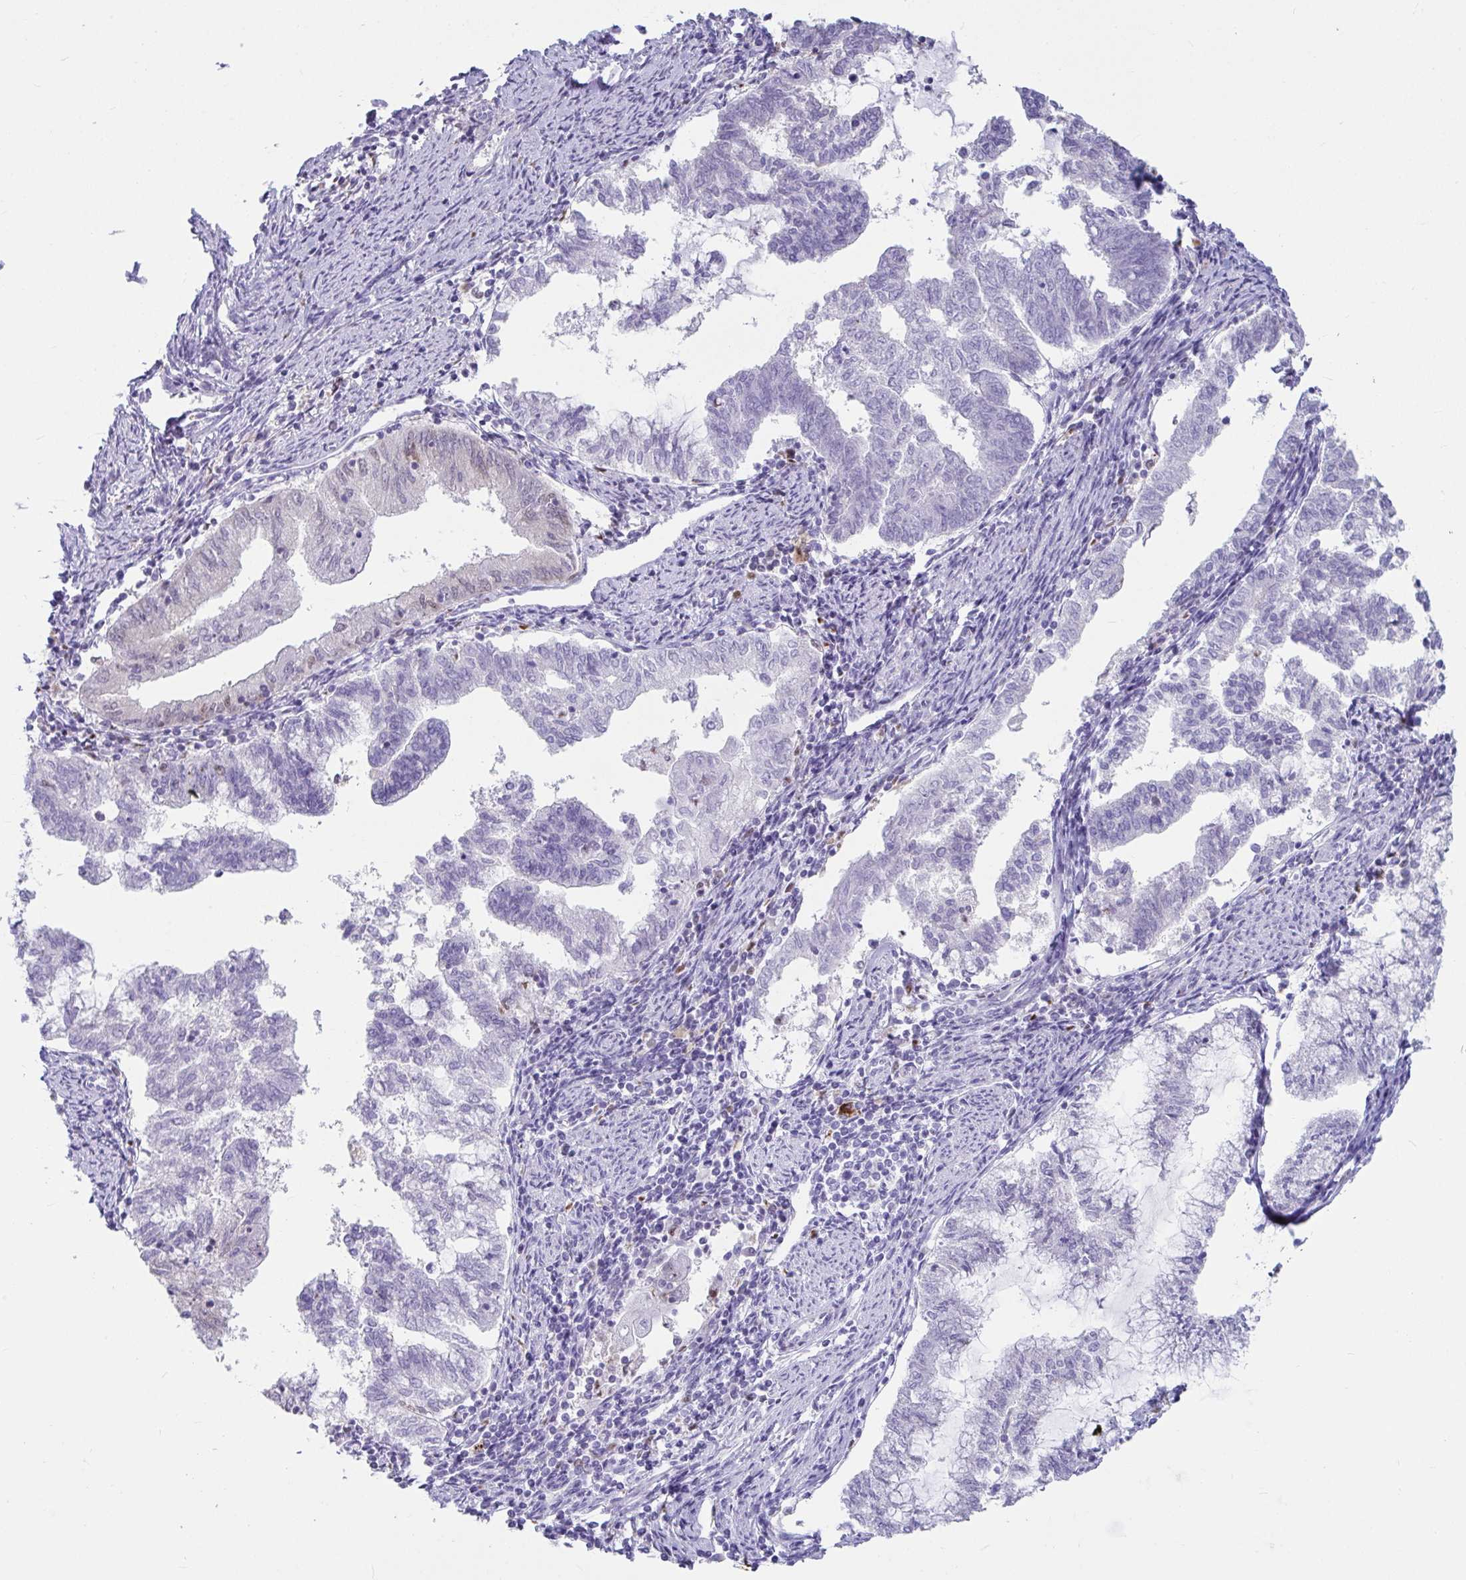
{"staining": {"intensity": "negative", "quantity": "none", "location": "none"}, "tissue": "endometrial cancer", "cell_type": "Tumor cells", "image_type": "cancer", "snomed": [{"axis": "morphology", "description": "Adenocarcinoma, NOS"}, {"axis": "topography", "description": "Endometrium"}], "caption": "High magnification brightfield microscopy of endometrial adenocarcinoma stained with DAB (brown) and counterstained with hematoxylin (blue): tumor cells show no significant expression. (Immunohistochemistry (ihc), brightfield microscopy, high magnification).", "gene": "ZNF586", "patient": {"sex": "female", "age": 79}}